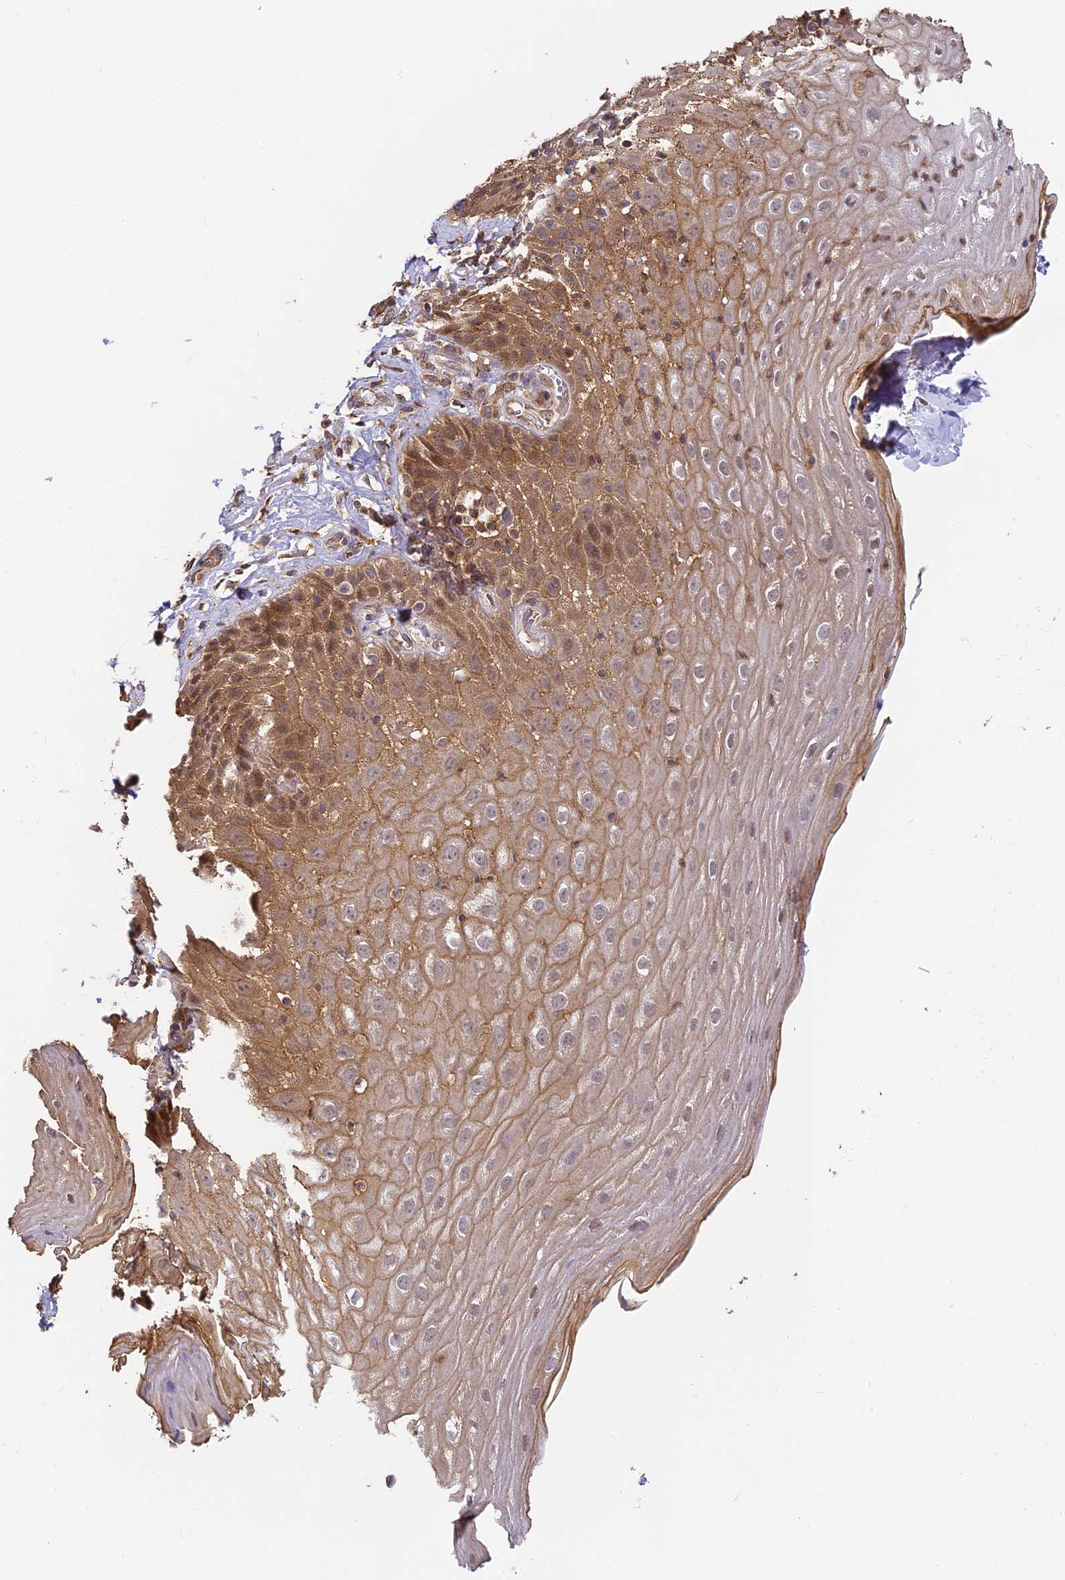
{"staining": {"intensity": "moderate", "quantity": ">75%", "location": "cytoplasmic/membranous"}, "tissue": "esophagus", "cell_type": "Squamous epithelial cells", "image_type": "normal", "snomed": [{"axis": "morphology", "description": "Normal tissue, NOS"}, {"axis": "topography", "description": "Esophagus"}], "caption": "Protein analysis of normal esophagus exhibits moderate cytoplasmic/membranous staining in approximately >75% of squamous epithelial cells. (brown staining indicates protein expression, while blue staining denotes nuclei).", "gene": "ENSG00000268870", "patient": {"sex": "female", "age": 61}}